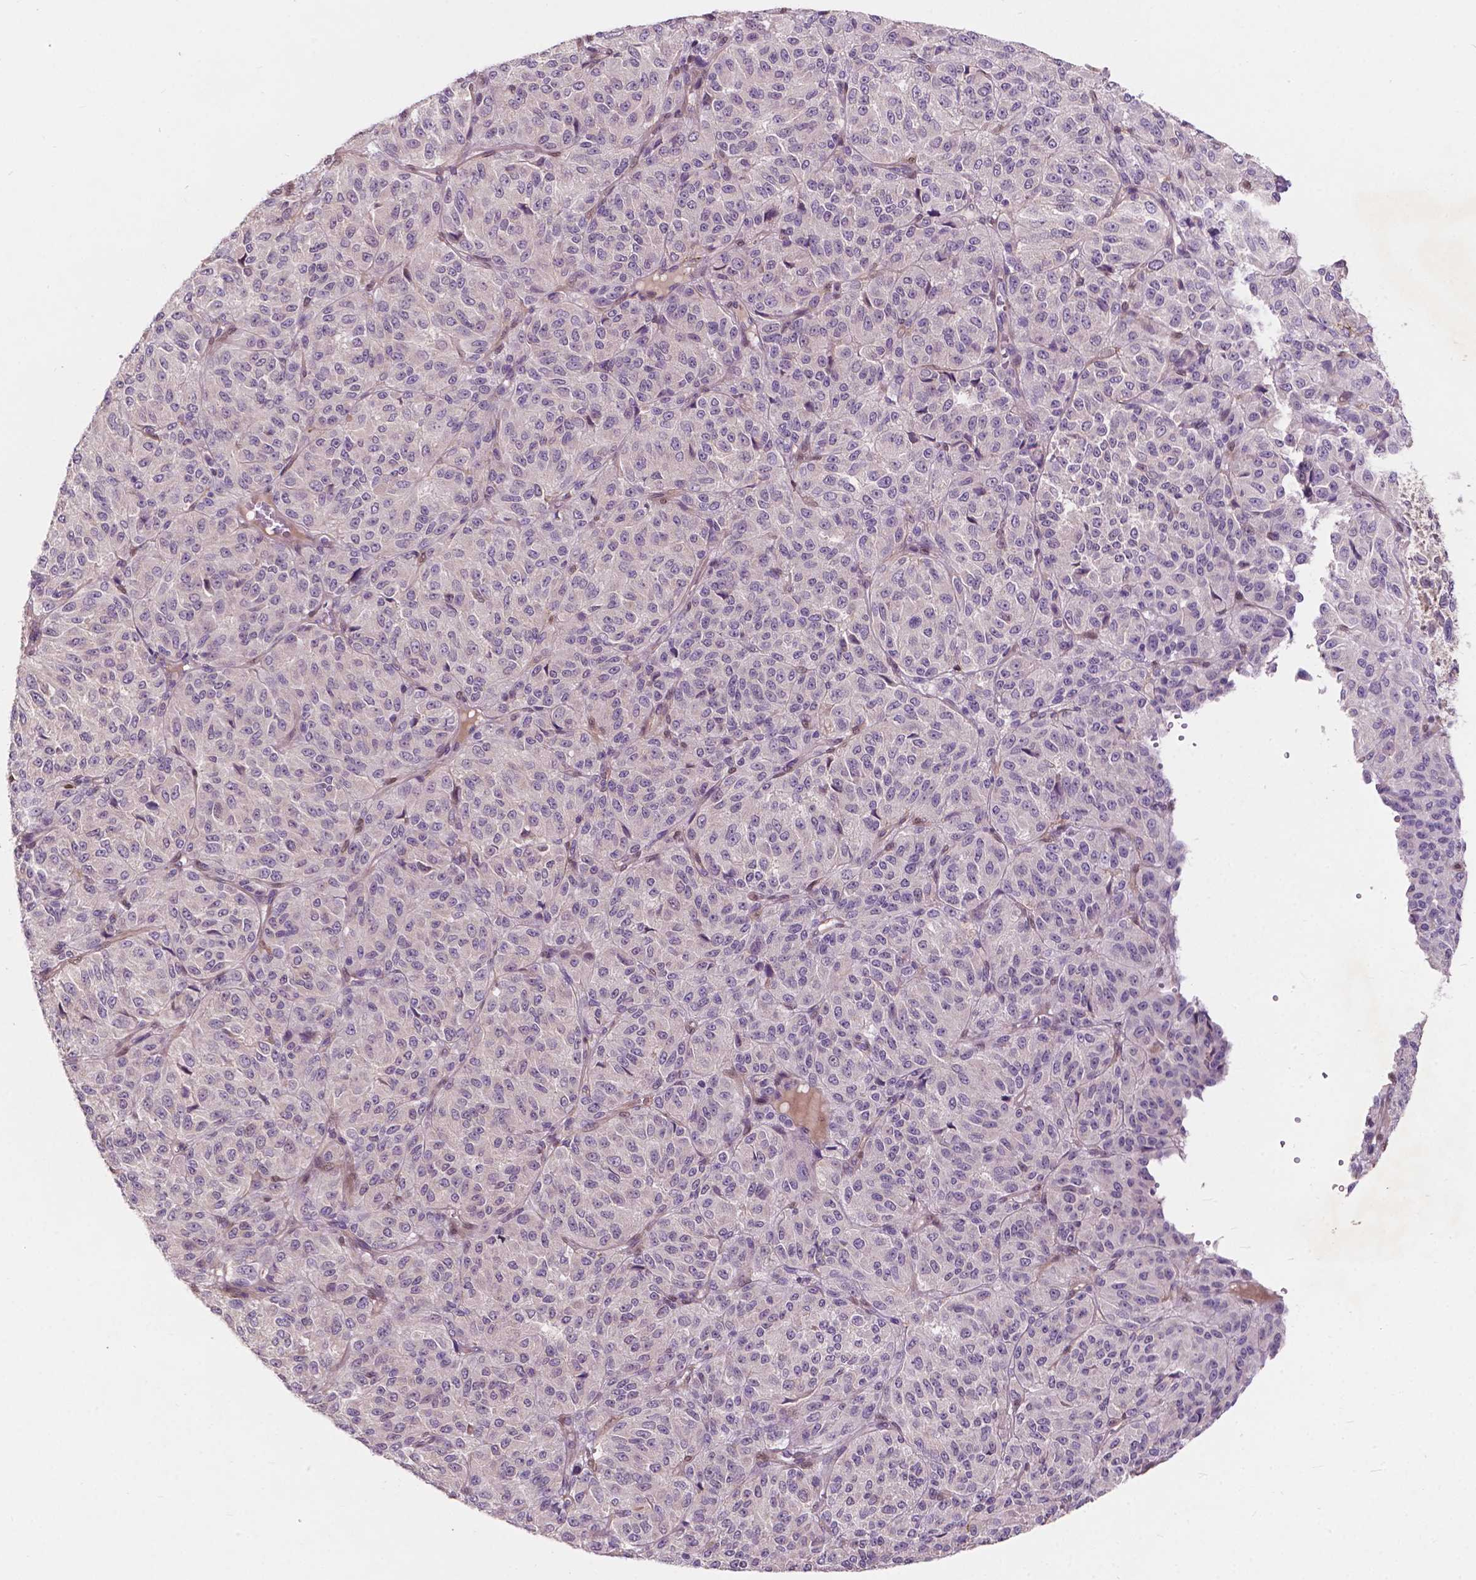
{"staining": {"intensity": "negative", "quantity": "none", "location": "none"}, "tissue": "melanoma", "cell_type": "Tumor cells", "image_type": "cancer", "snomed": [{"axis": "morphology", "description": "Malignant melanoma, Metastatic site"}, {"axis": "topography", "description": "Brain"}], "caption": "High power microscopy micrograph of an immunohistochemistry (IHC) photomicrograph of melanoma, revealing no significant staining in tumor cells.", "gene": "GPR37", "patient": {"sex": "female", "age": 56}}